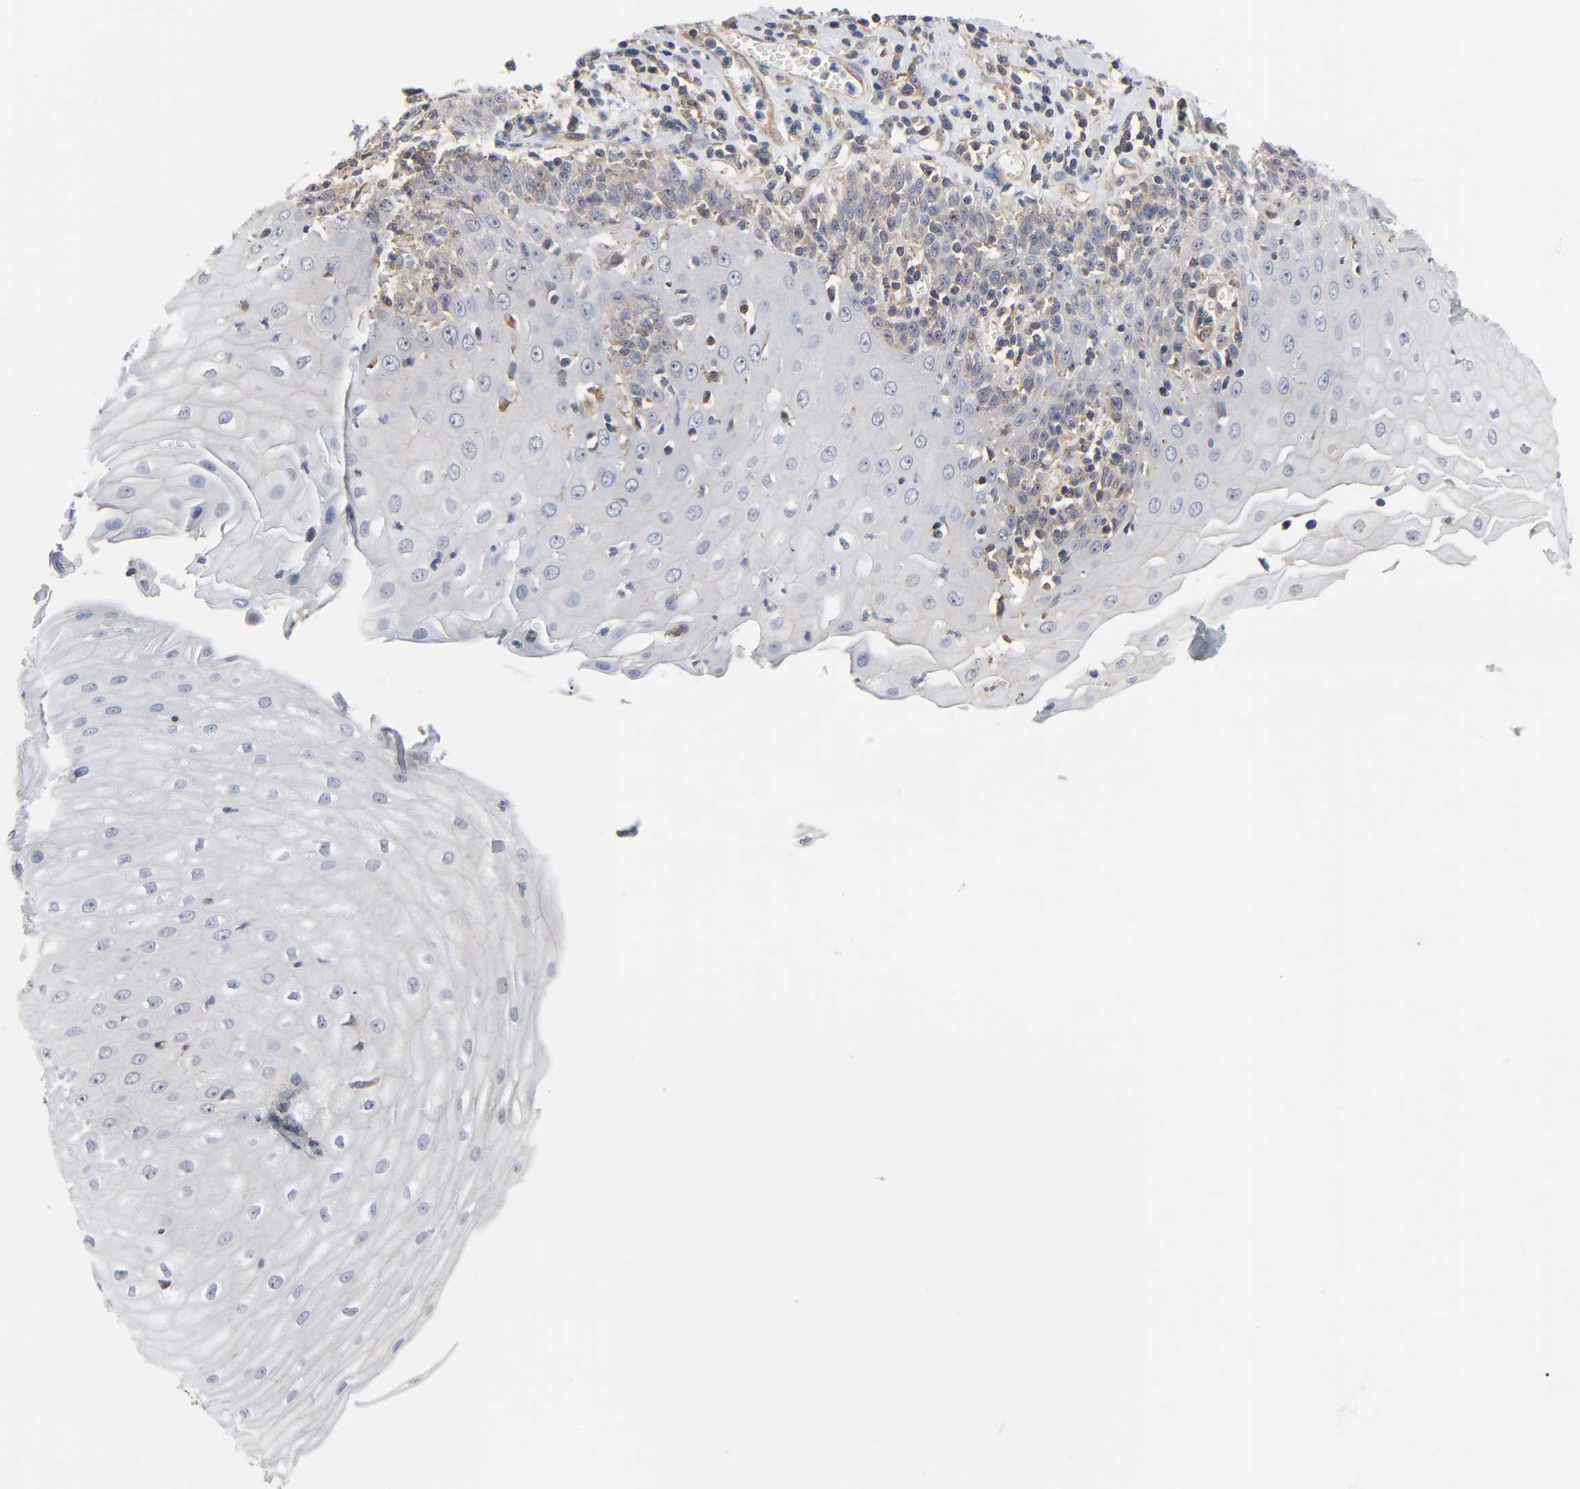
{"staining": {"intensity": "weak", "quantity": "<25%", "location": "cytoplasmic/membranous,nuclear"}, "tissue": "esophagus", "cell_type": "Squamous epithelial cells", "image_type": "normal", "snomed": [{"axis": "morphology", "description": "Normal tissue, NOS"}, {"axis": "morphology", "description": "Squamous cell carcinoma, NOS"}, {"axis": "topography", "description": "Esophagus"}], "caption": "Immunohistochemistry micrograph of normal human esophagus stained for a protein (brown), which exhibits no positivity in squamous epithelial cells.", "gene": "DDX10", "patient": {"sex": "male", "age": 65}}